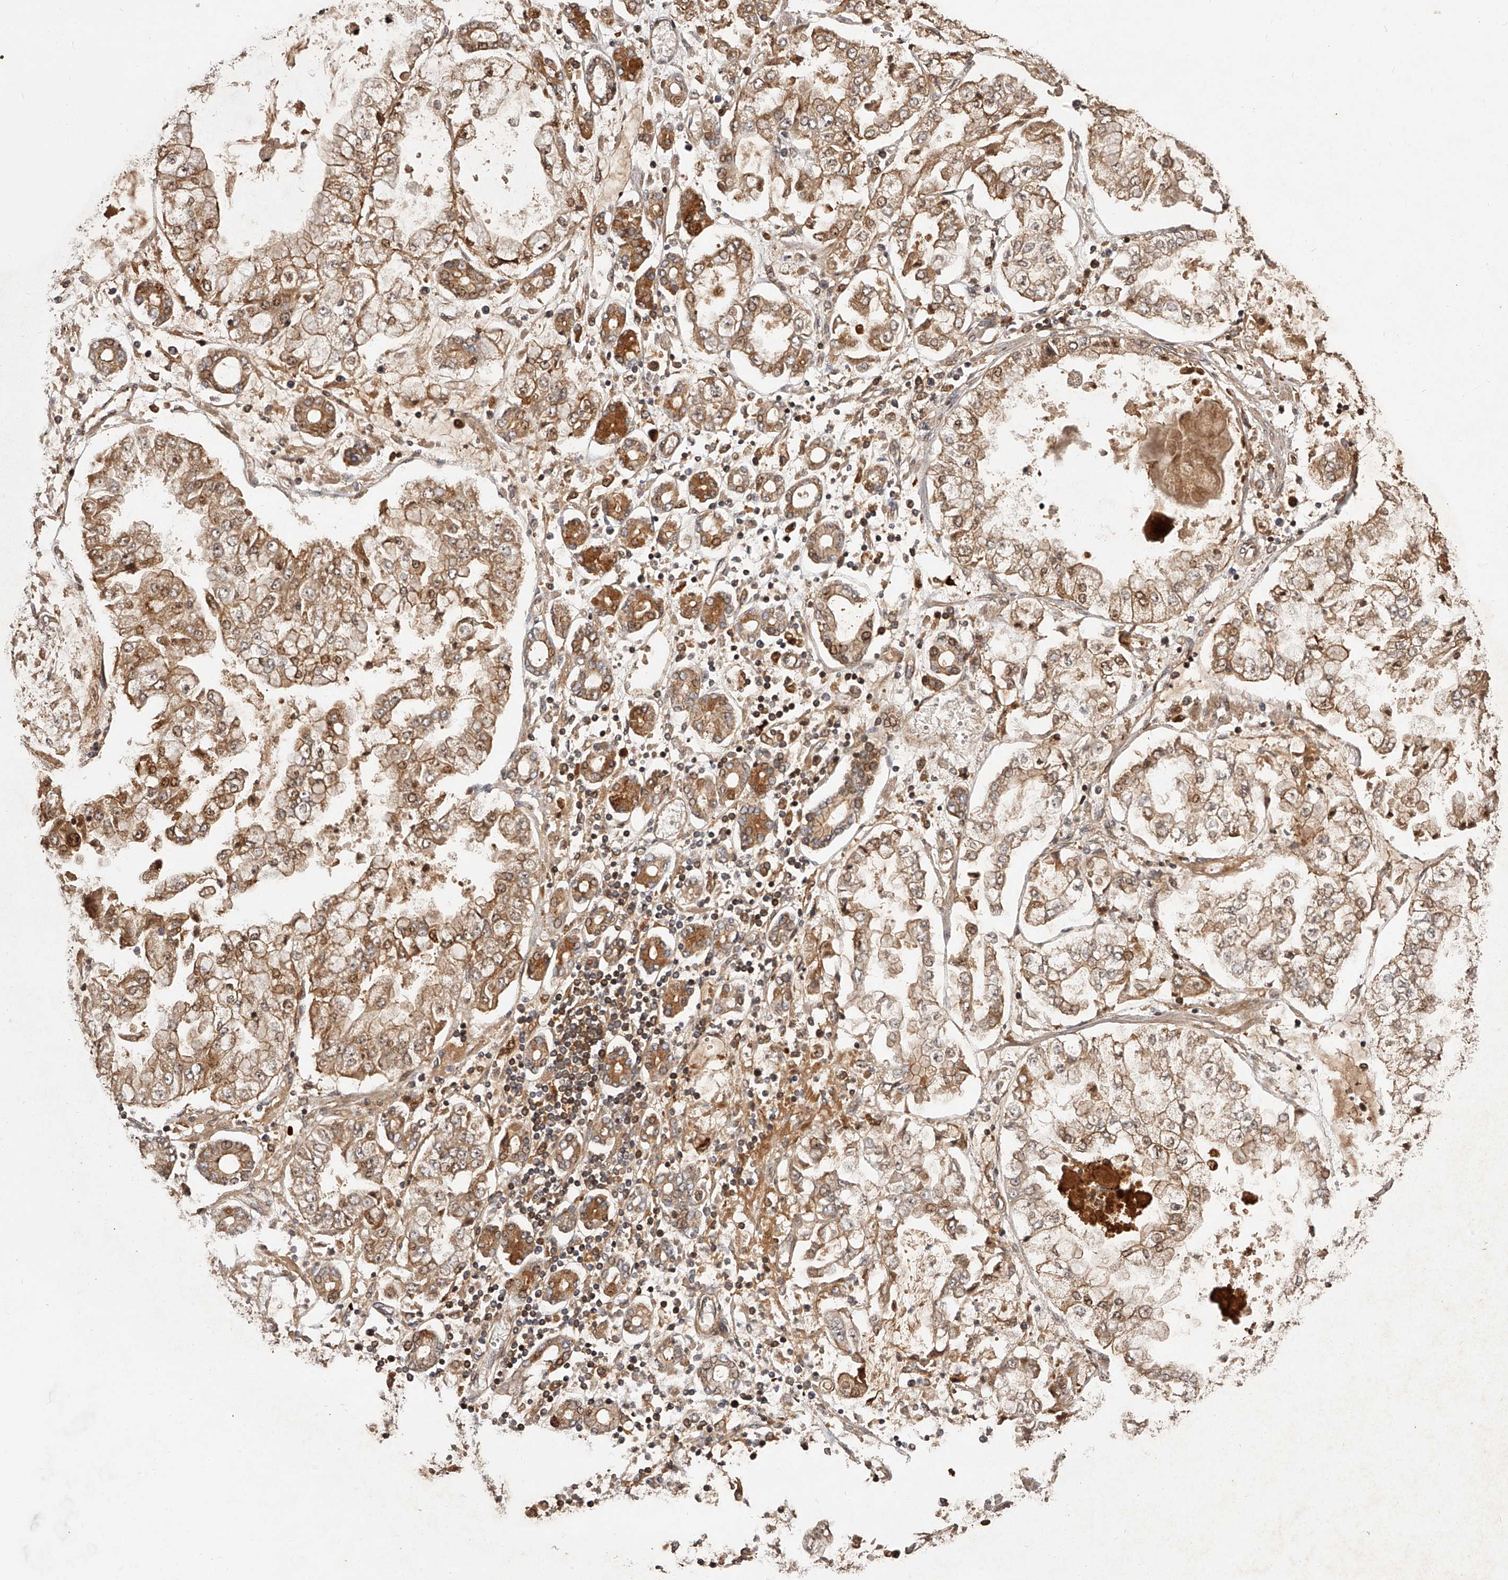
{"staining": {"intensity": "moderate", "quantity": ">75%", "location": "cytoplasmic/membranous"}, "tissue": "stomach cancer", "cell_type": "Tumor cells", "image_type": "cancer", "snomed": [{"axis": "morphology", "description": "Adenocarcinoma, NOS"}, {"axis": "topography", "description": "Stomach"}], "caption": "Stomach cancer (adenocarcinoma) stained with a protein marker demonstrates moderate staining in tumor cells.", "gene": "CRYZL1", "patient": {"sex": "male", "age": 76}}